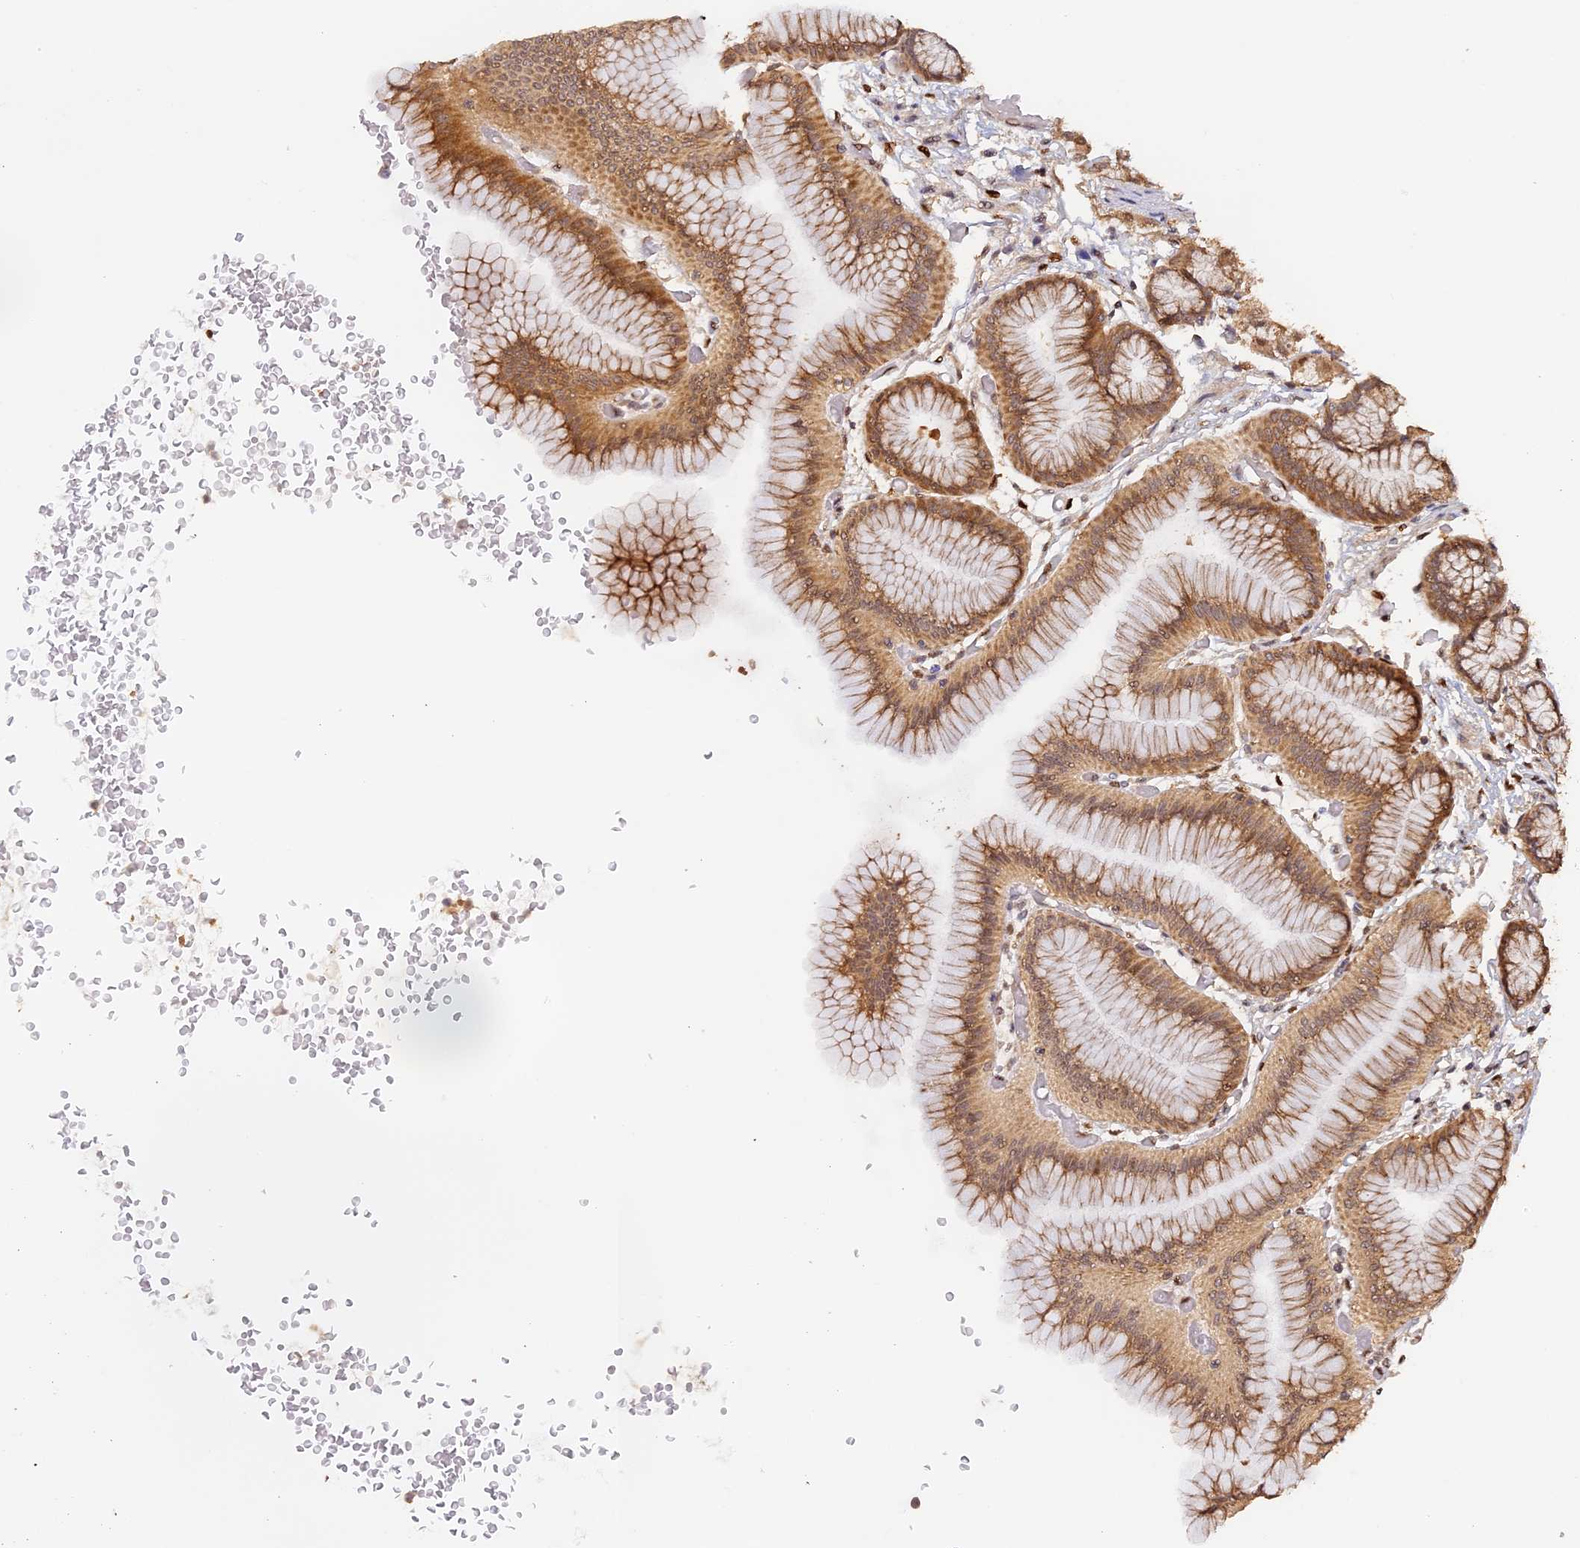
{"staining": {"intensity": "moderate", "quantity": ">75%", "location": "cytoplasmic/membranous,nuclear"}, "tissue": "stomach", "cell_type": "Glandular cells", "image_type": "normal", "snomed": [{"axis": "morphology", "description": "Normal tissue, NOS"}, {"axis": "morphology", "description": "Adenocarcinoma, NOS"}, {"axis": "morphology", "description": "Adenocarcinoma, High grade"}, {"axis": "topography", "description": "Stomach, upper"}, {"axis": "topography", "description": "Stomach"}], "caption": "Approximately >75% of glandular cells in normal stomach reveal moderate cytoplasmic/membranous,nuclear protein staining as visualized by brown immunohistochemical staining.", "gene": "MYBL2", "patient": {"sex": "female", "age": 65}}